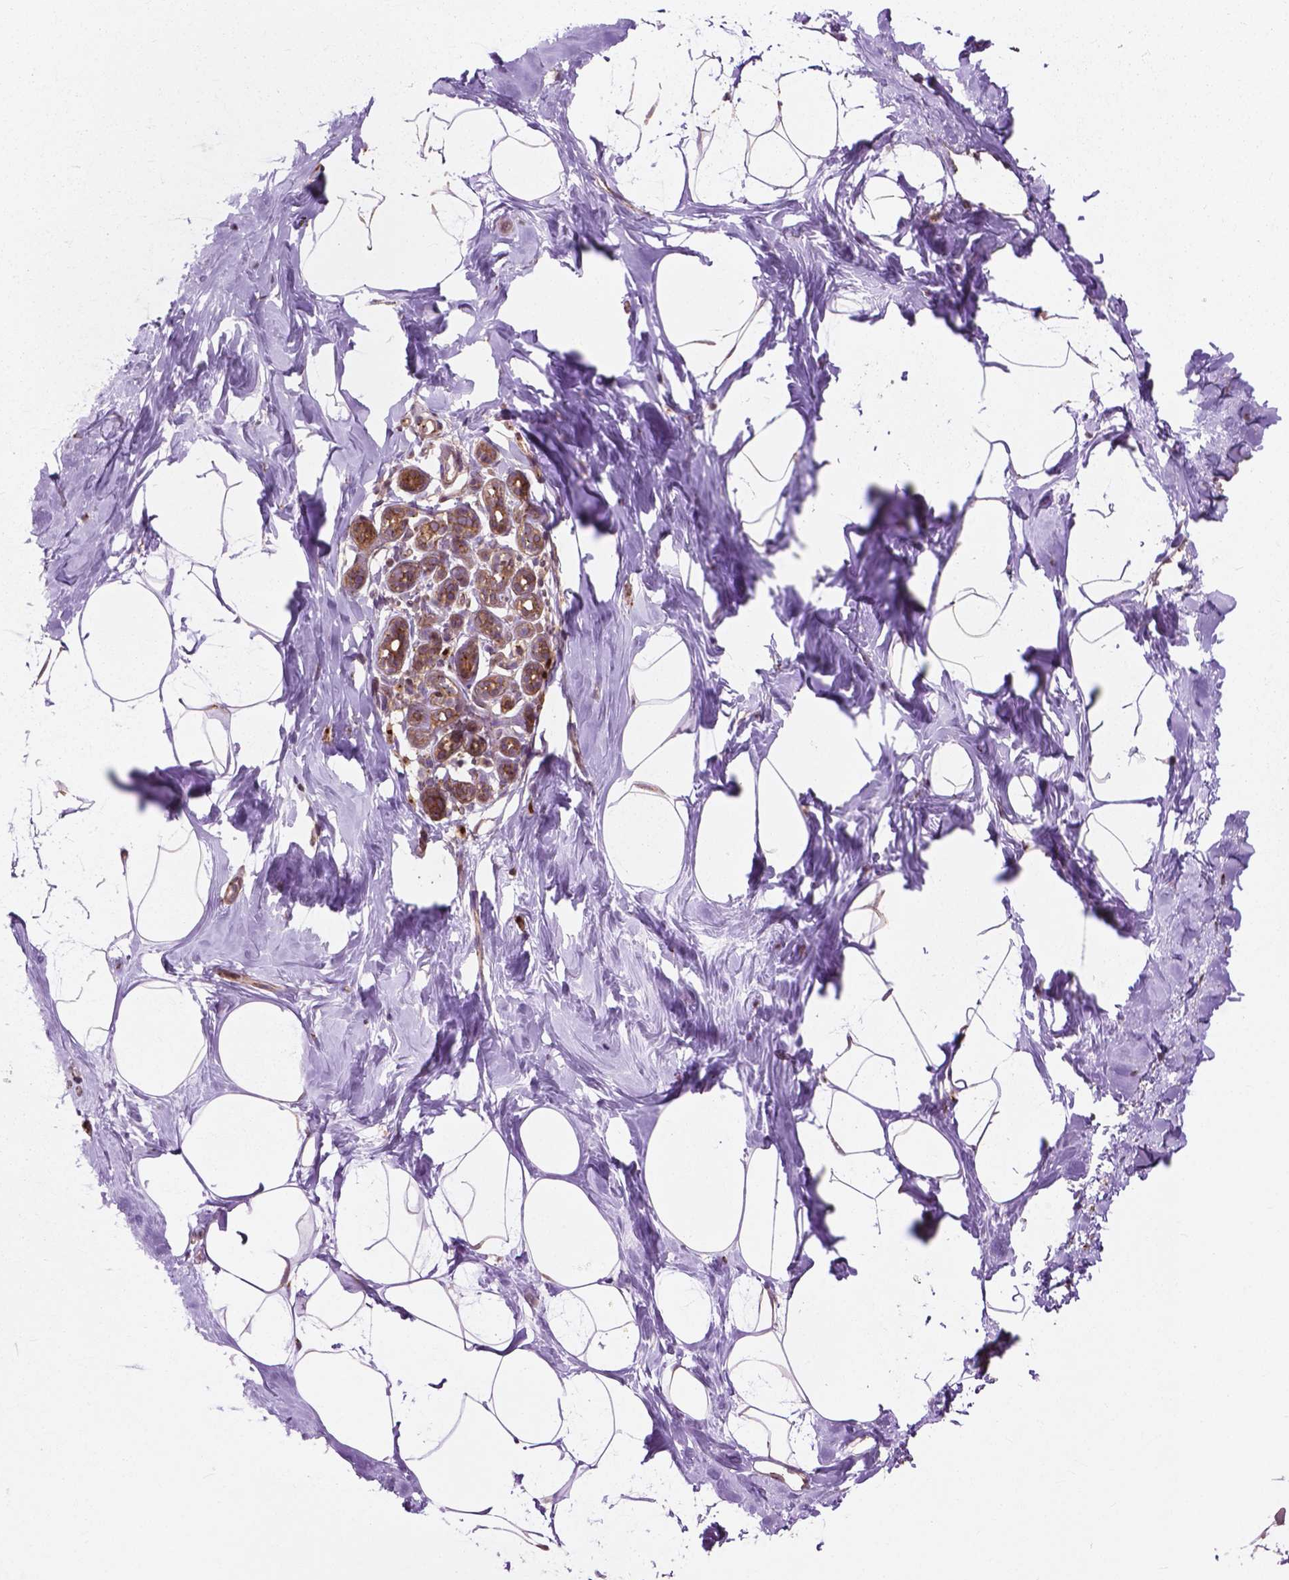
{"staining": {"intensity": "negative", "quantity": "none", "location": "none"}, "tissue": "breast", "cell_type": "Adipocytes", "image_type": "normal", "snomed": [{"axis": "morphology", "description": "Normal tissue, NOS"}, {"axis": "topography", "description": "Breast"}], "caption": "The image reveals no staining of adipocytes in benign breast. (DAB (3,3'-diaminobenzidine) immunohistochemistry (IHC) with hematoxylin counter stain).", "gene": "PPP1CB", "patient": {"sex": "female", "age": 32}}